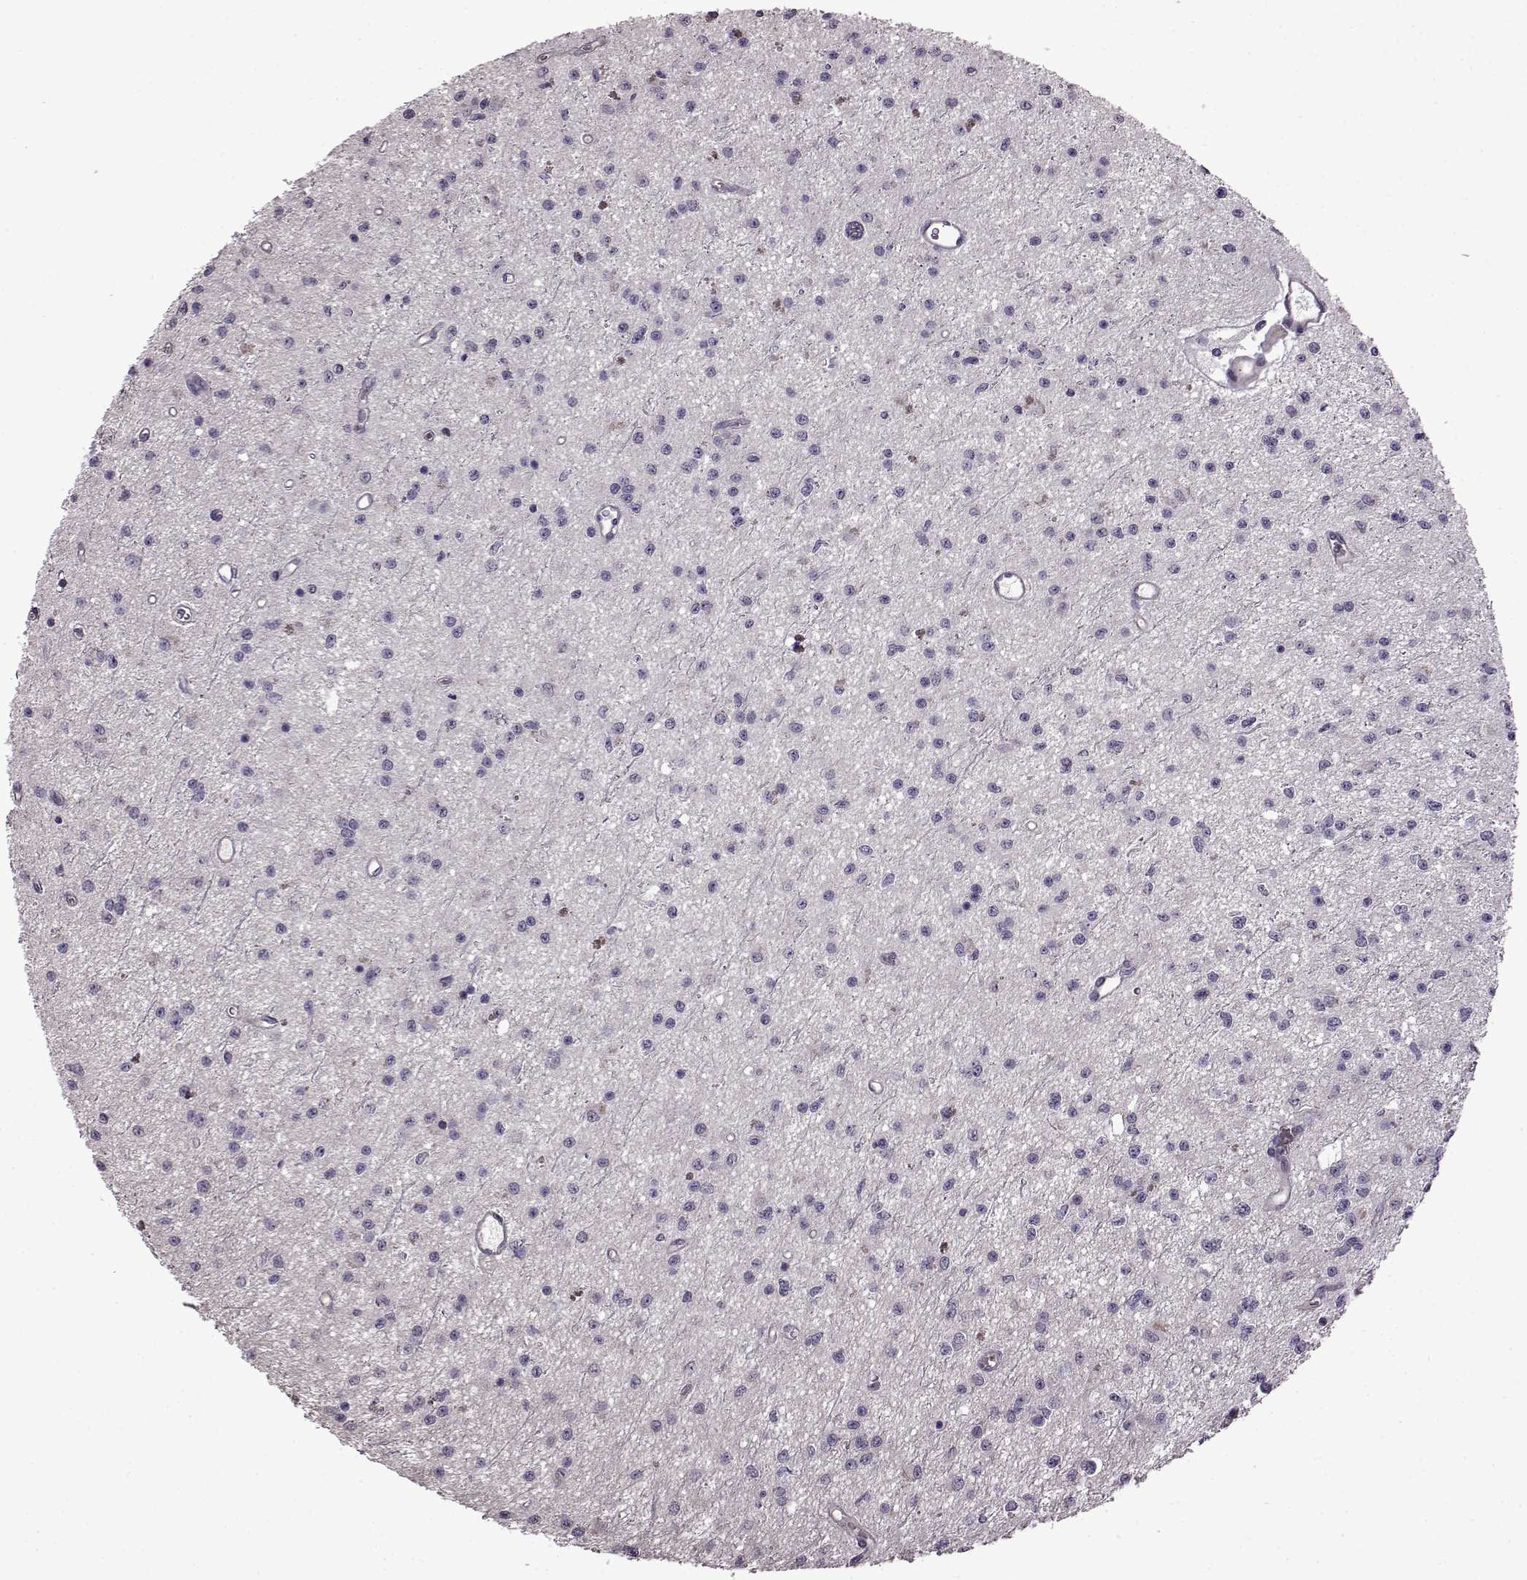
{"staining": {"intensity": "negative", "quantity": "none", "location": "none"}, "tissue": "glioma", "cell_type": "Tumor cells", "image_type": "cancer", "snomed": [{"axis": "morphology", "description": "Glioma, malignant, Low grade"}, {"axis": "topography", "description": "Brain"}], "caption": "Protein analysis of malignant low-grade glioma exhibits no significant expression in tumor cells.", "gene": "EDDM3B", "patient": {"sex": "female", "age": 45}}